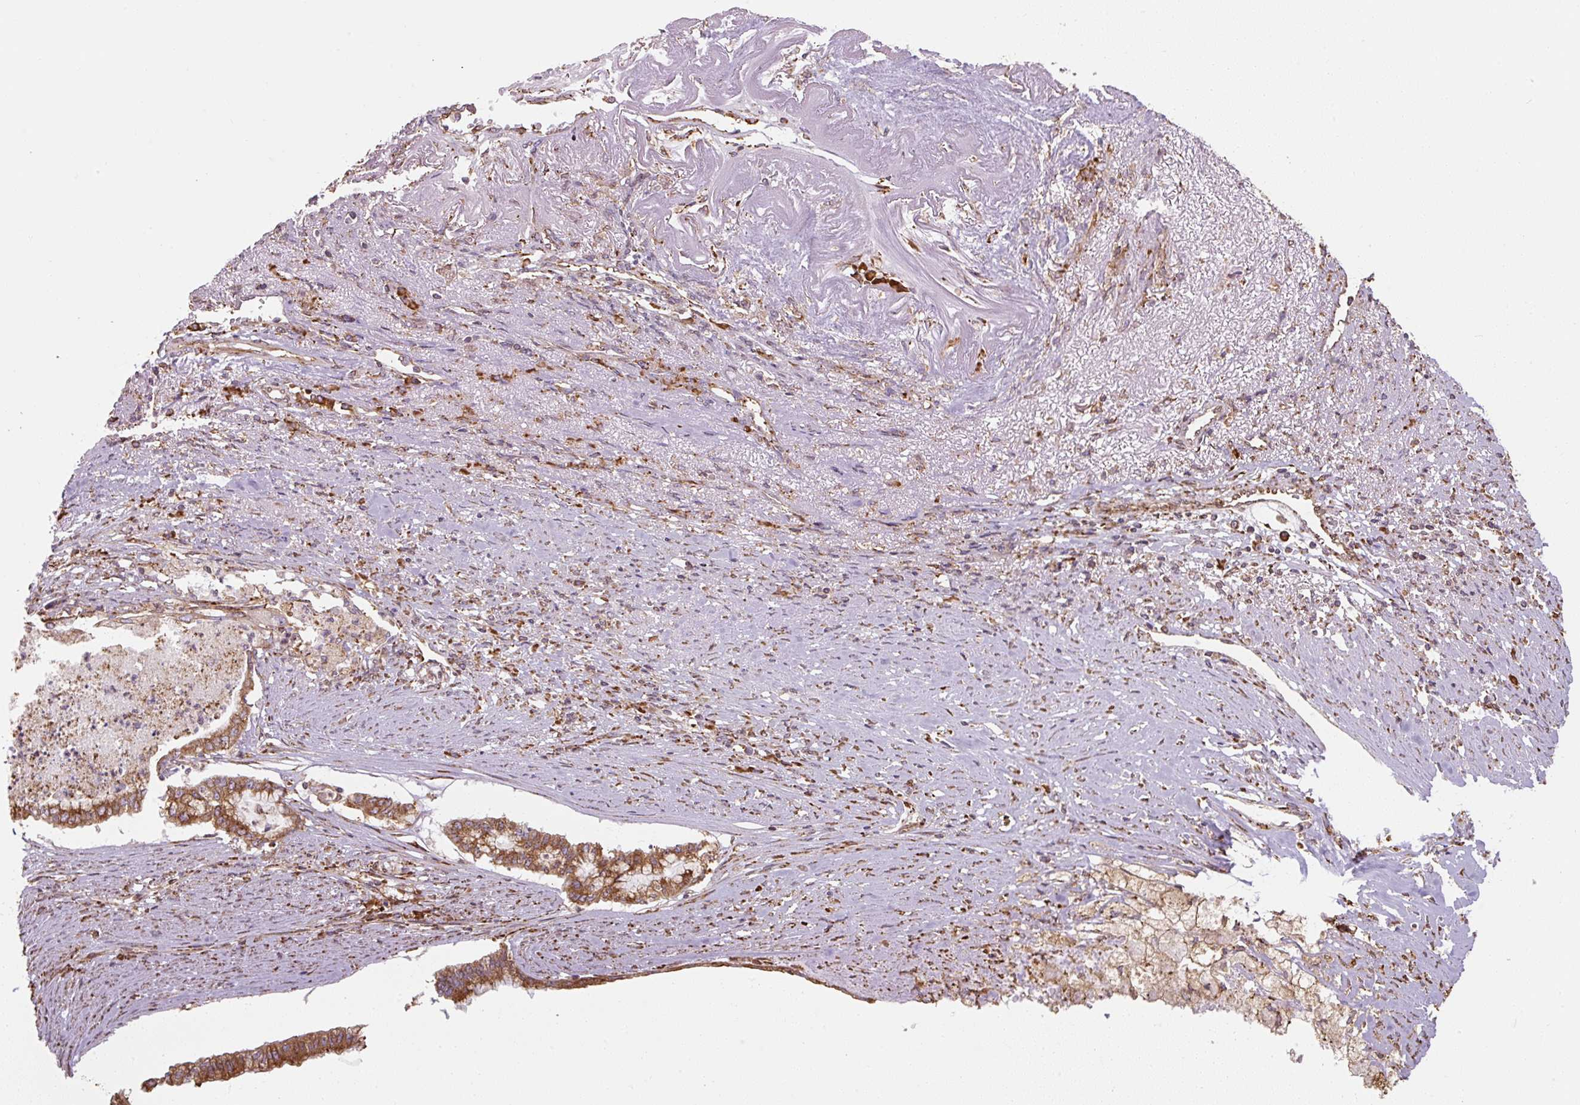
{"staining": {"intensity": "moderate", "quantity": "<25%", "location": "cytoplasmic/membranous"}, "tissue": "endometrial cancer", "cell_type": "Tumor cells", "image_type": "cancer", "snomed": [{"axis": "morphology", "description": "Adenocarcinoma, NOS"}, {"axis": "topography", "description": "Endometrium"}], "caption": "Immunohistochemistry (DAB) staining of adenocarcinoma (endometrial) reveals moderate cytoplasmic/membranous protein positivity in approximately <25% of tumor cells.", "gene": "PRKCSH", "patient": {"sex": "female", "age": 79}}